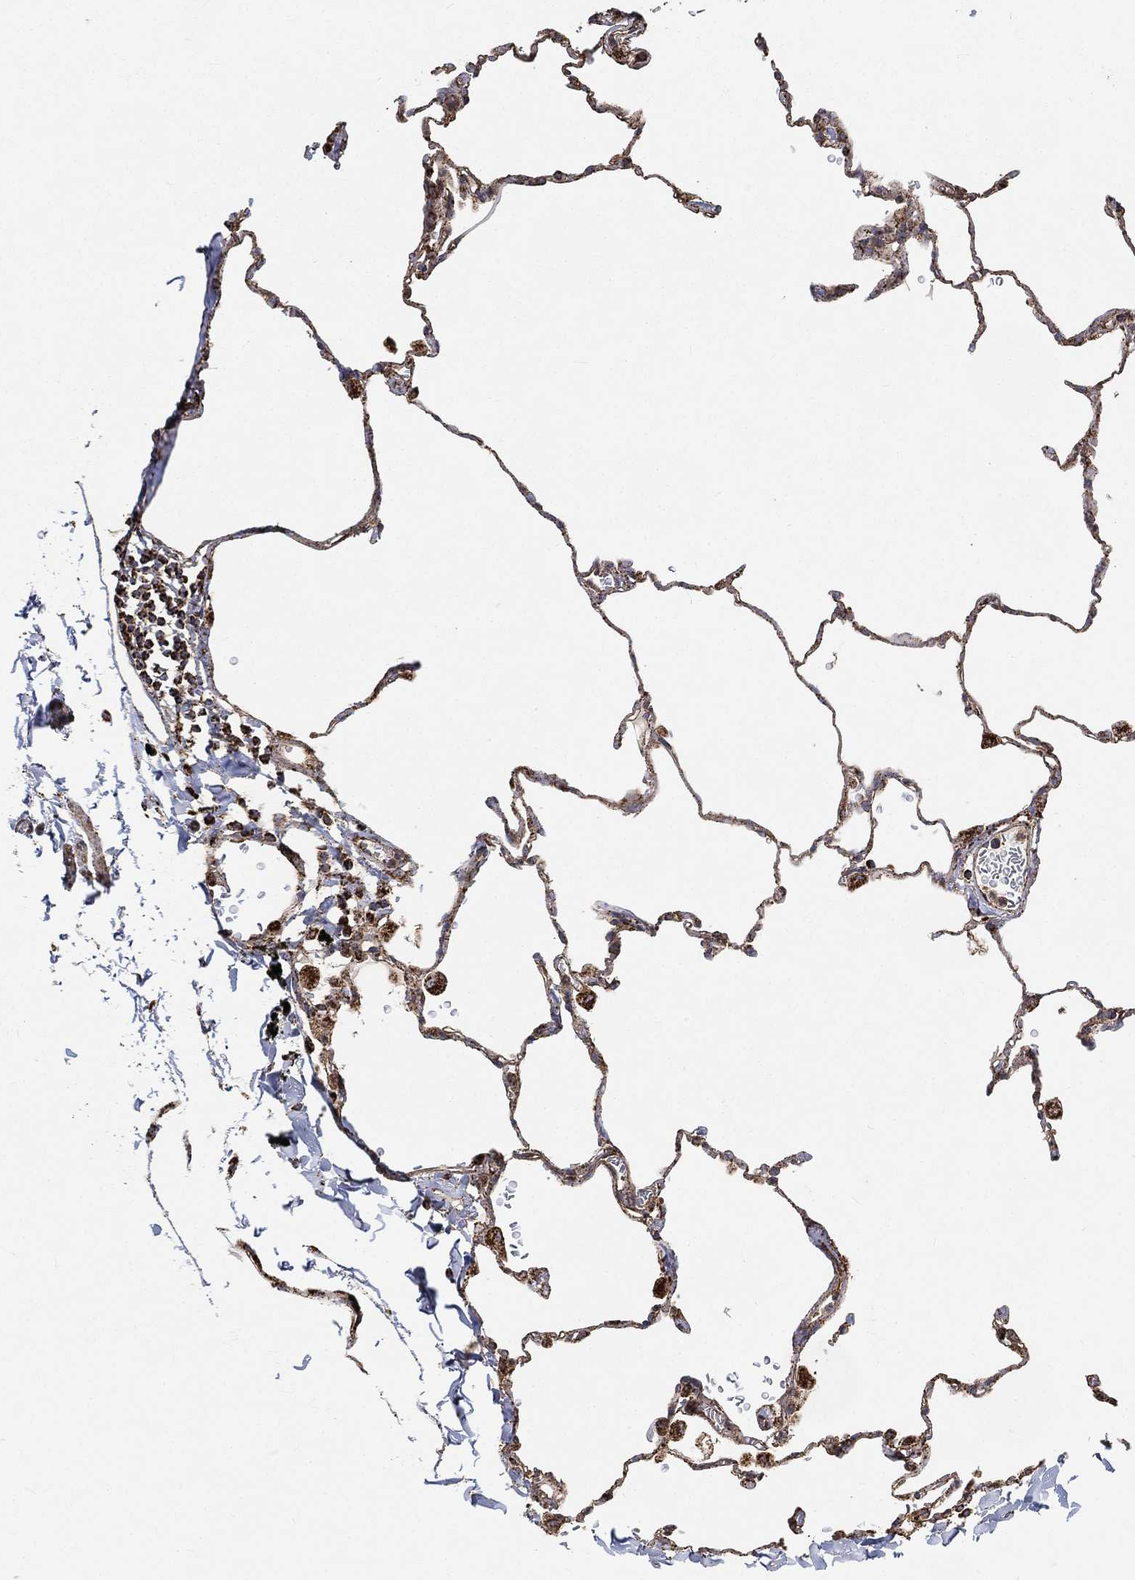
{"staining": {"intensity": "strong", "quantity": ">75%", "location": "cytoplasmic/membranous"}, "tissue": "lung", "cell_type": "Alveolar cells", "image_type": "normal", "snomed": [{"axis": "morphology", "description": "Normal tissue, NOS"}, {"axis": "morphology", "description": "Adenocarcinoma, metastatic, NOS"}, {"axis": "topography", "description": "Lung"}], "caption": "High-power microscopy captured an immunohistochemistry (IHC) micrograph of benign lung, revealing strong cytoplasmic/membranous staining in approximately >75% of alveolar cells.", "gene": "SLC38A7", "patient": {"sex": "male", "age": 45}}